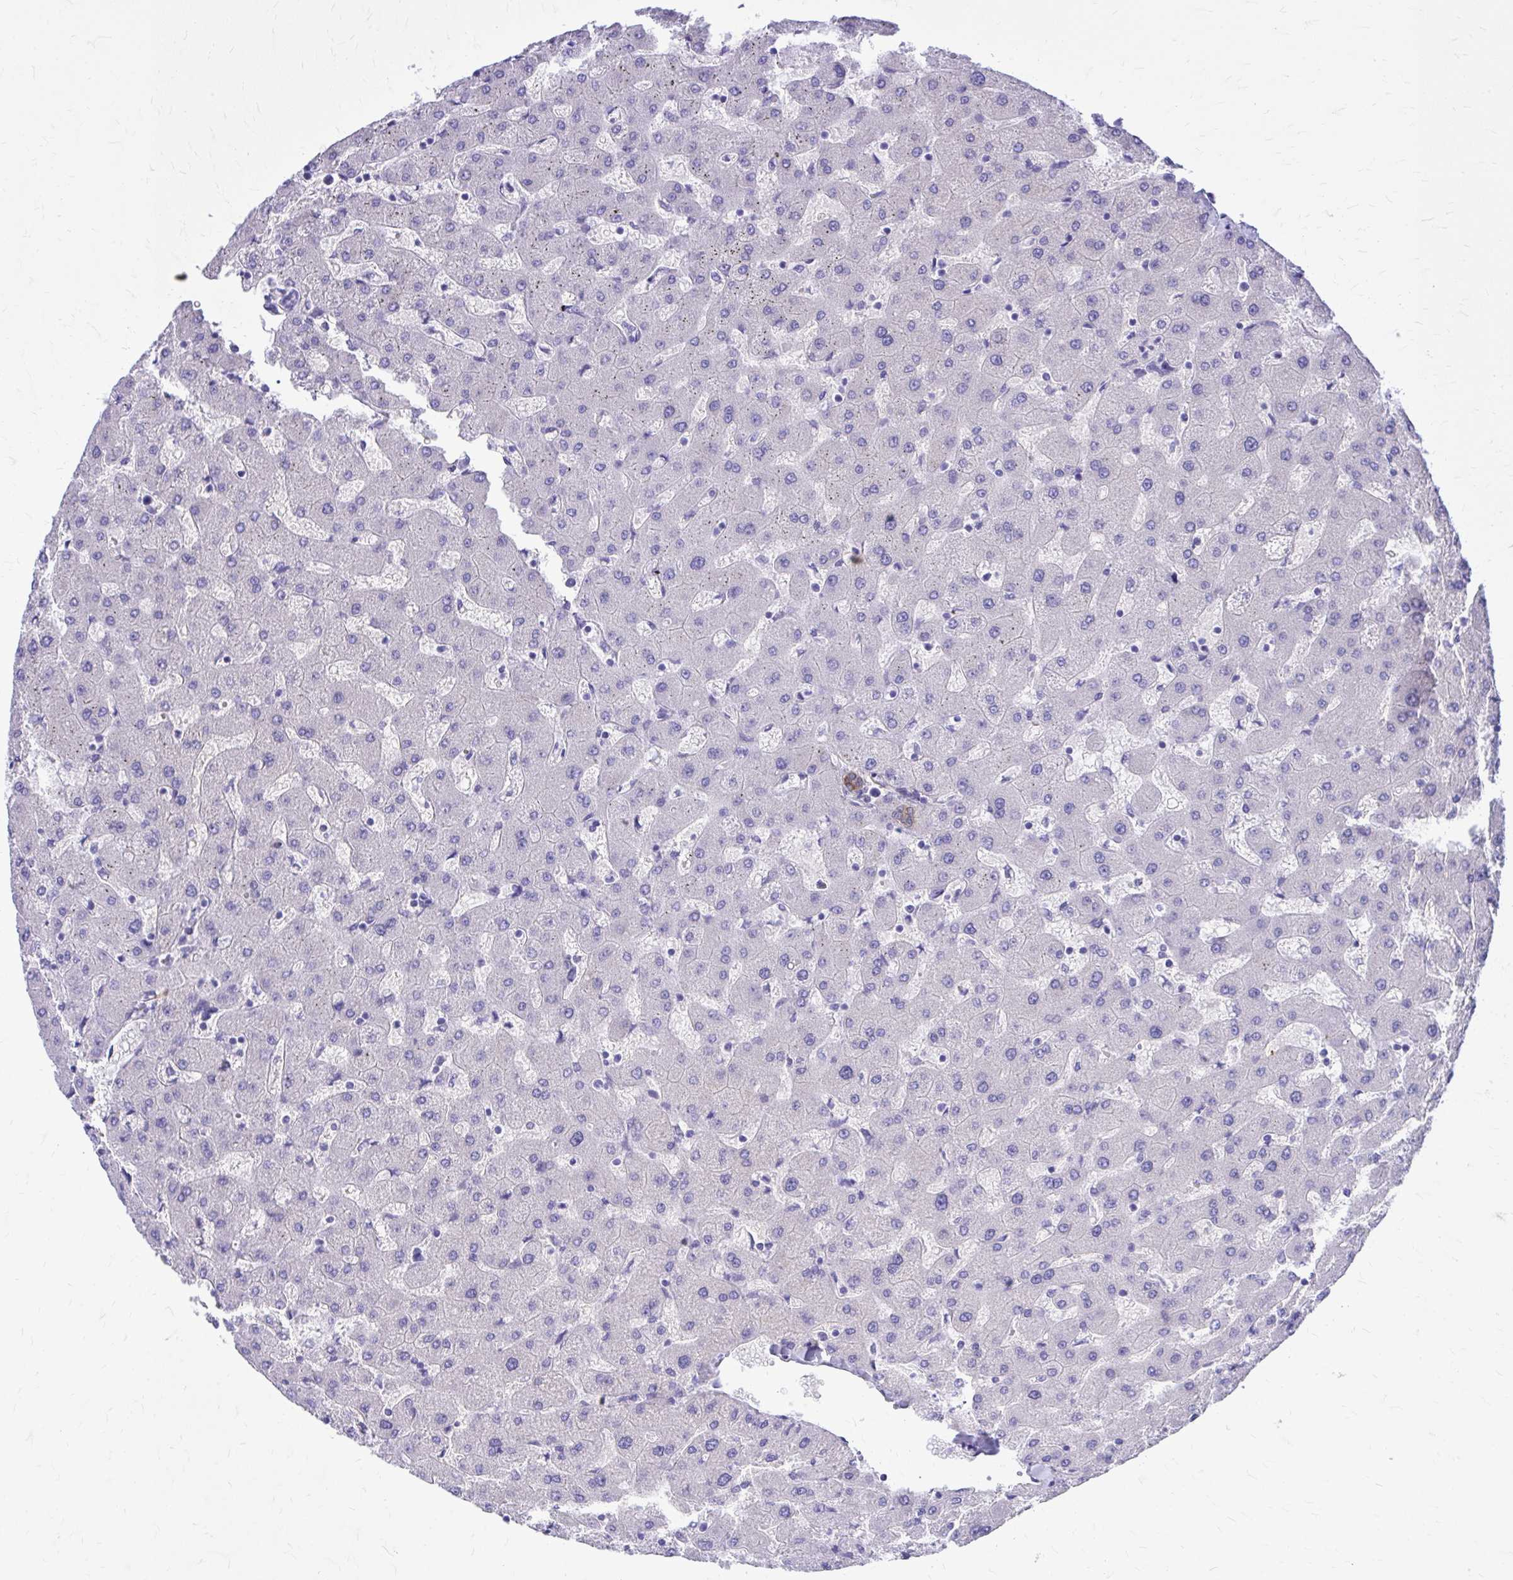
{"staining": {"intensity": "moderate", "quantity": ">75%", "location": "cytoplasmic/membranous"}, "tissue": "liver", "cell_type": "Cholangiocytes", "image_type": "normal", "snomed": [{"axis": "morphology", "description": "Normal tissue, NOS"}, {"axis": "topography", "description": "Liver"}], "caption": "Human liver stained with a brown dye shows moderate cytoplasmic/membranous positive expression in about >75% of cholangiocytes.", "gene": "EPB41L1", "patient": {"sex": "female", "age": 63}}